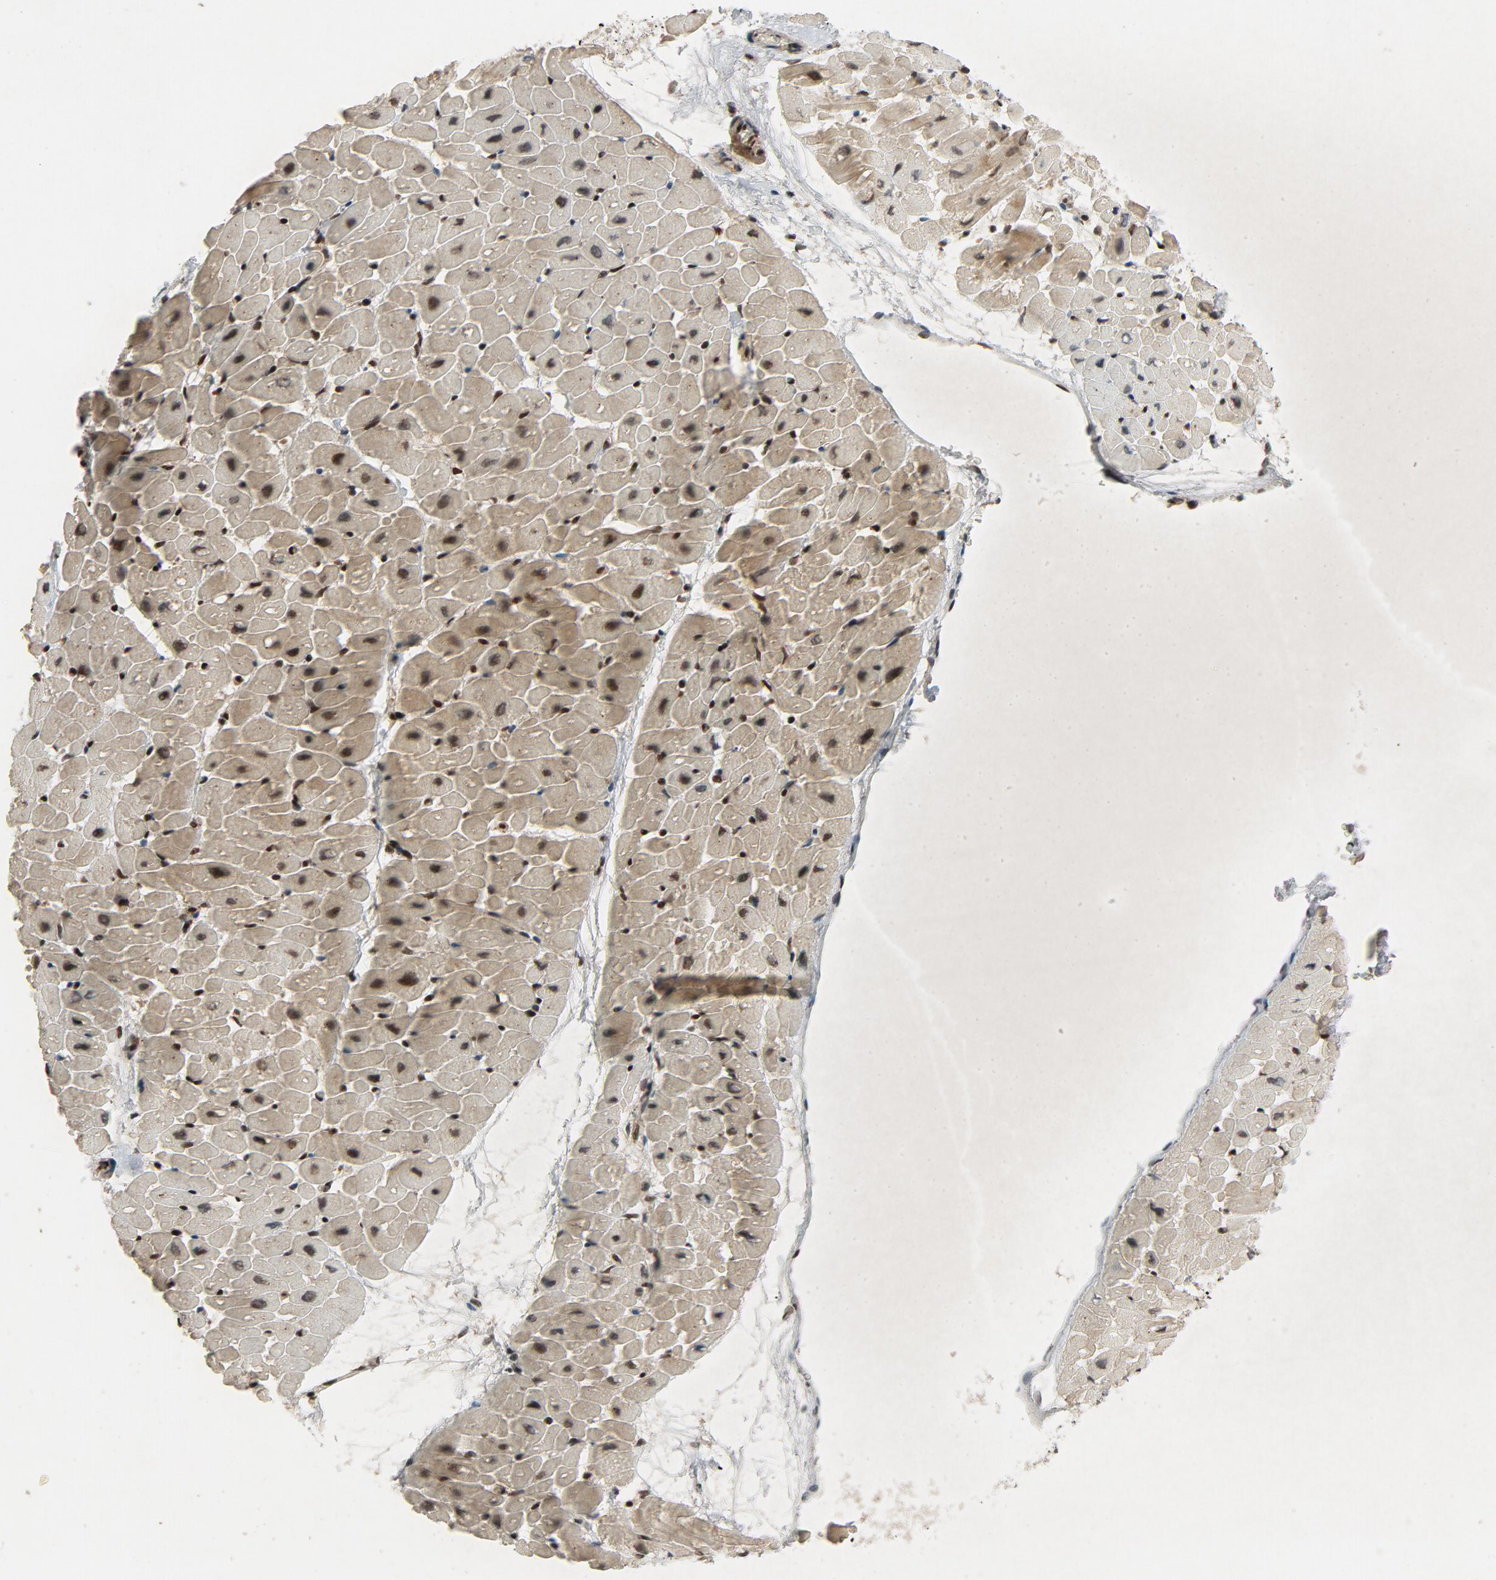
{"staining": {"intensity": "strong", "quantity": ">75%", "location": "nuclear"}, "tissue": "heart muscle", "cell_type": "Cardiomyocytes", "image_type": "normal", "snomed": [{"axis": "morphology", "description": "Normal tissue, NOS"}, {"axis": "topography", "description": "Heart"}], "caption": "This micrograph displays immunohistochemistry (IHC) staining of unremarkable heart muscle, with high strong nuclear expression in approximately >75% of cardiomyocytes.", "gene": "SMARCD1", "patient": {"sex": "male", "age": 45}}